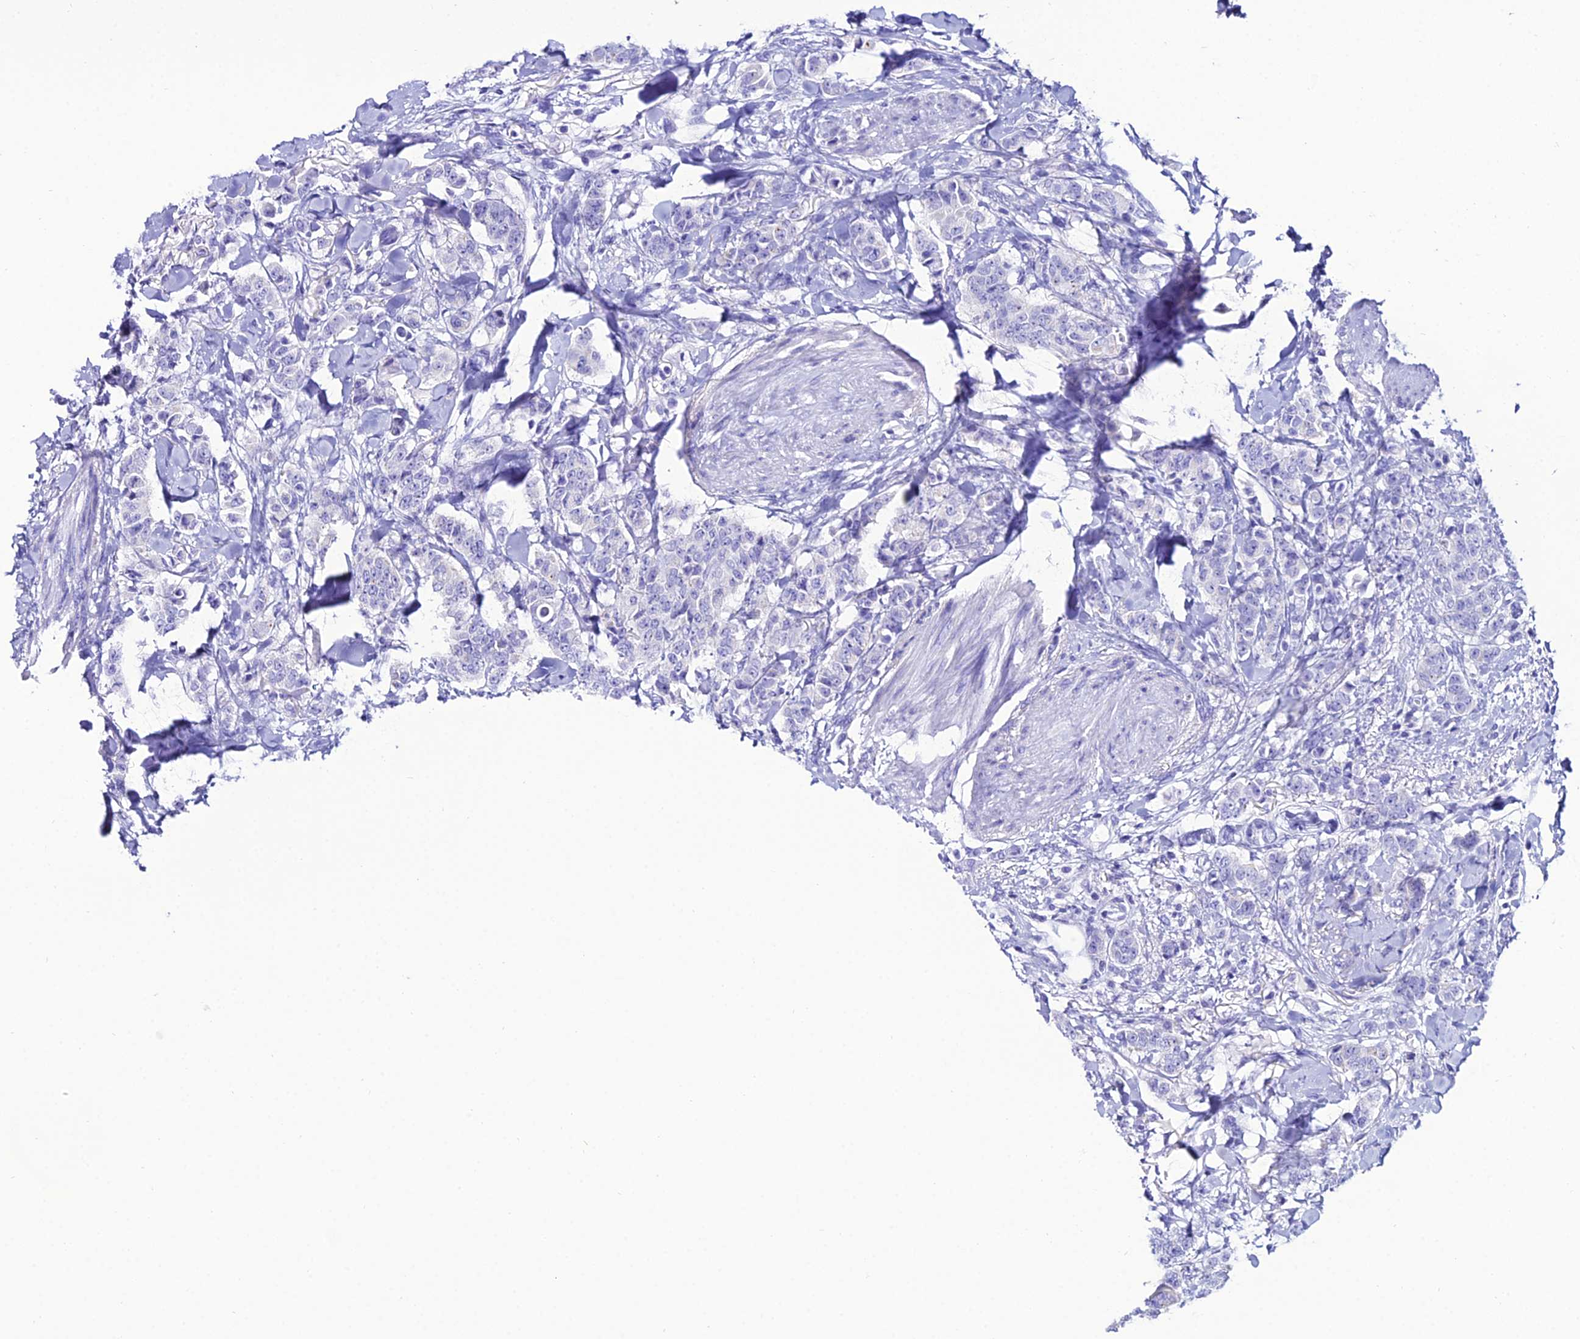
{"staining": {"intensity": "negative", "quantity": "none", "location": "none"}, "tissue": "breast cancer", "cell_type": "Tumor cells", "image_type": "cancer", "snomed": [{"axis": "morphology", "description": "Duct carcinoma"}, {"axis": "topography", "description": "Breast"}], "caption": "Protein analysis of intraductal carcinoma (breast) exhibits no significant positivity in tumor cells.", "gene": "OR4D5", "patient": {"sex": "female", "age": 40}}